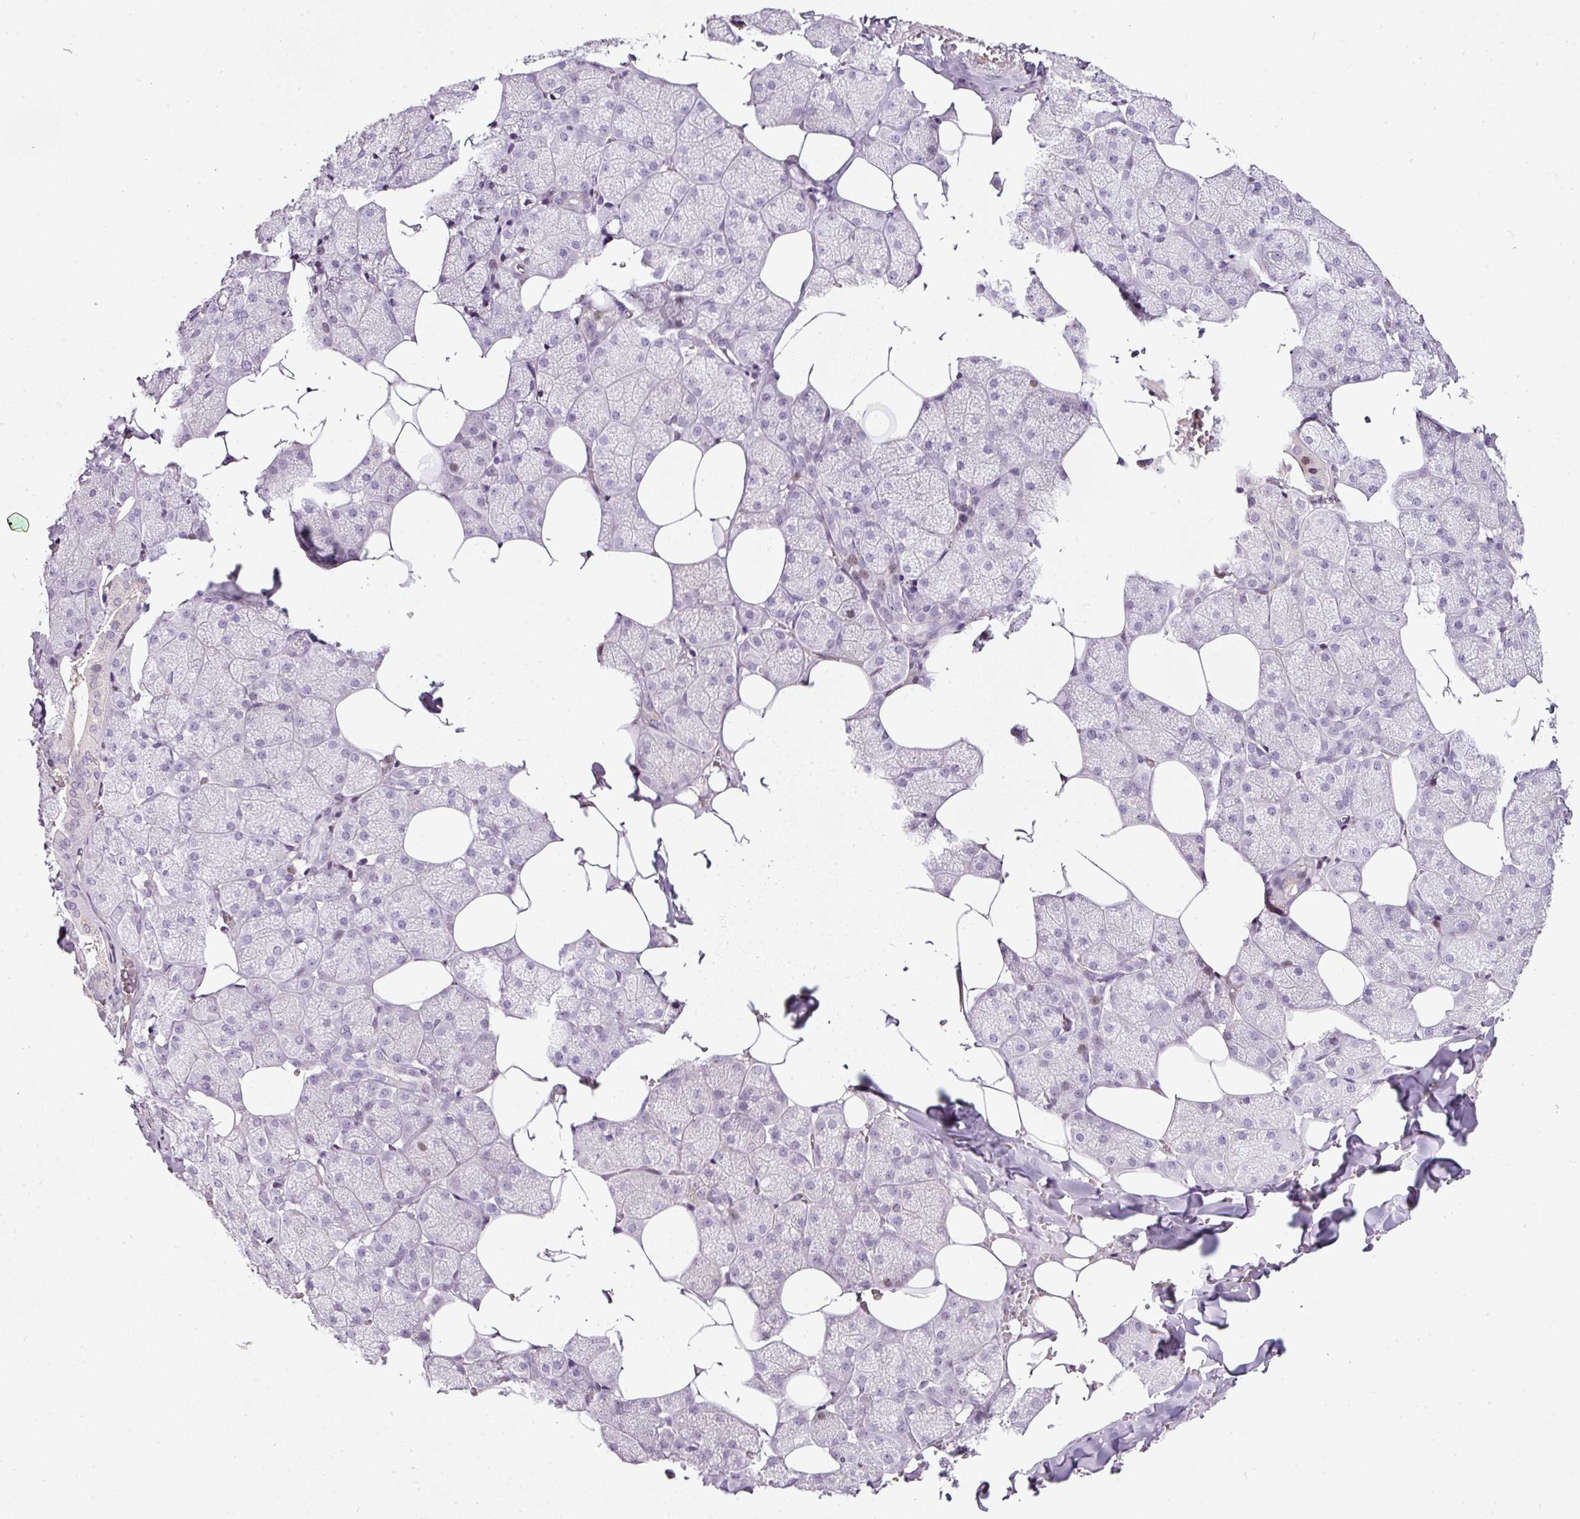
{"staining": {"intensity": "moderate", "quantity": "<25%", "location": "cytoplasmic/membranous"}, "tissue": "salivary gland", "cell_type": "Glandular cells", "image_type": "normal", "snomed": [{"axis": "morphology", "description": "Normal tissue, NOS"}, {"axis": "topography", "description": "Salivary gland"}, {"axis": "topography", "description": "Peripheral nerve tissue"}], "caption": "Immunohistochemical staining of benign salivary gland displays <25% levels of moderate cytoplasmic/membranous protein positivity in approximately <25% of glandular cells. The protein of interest is shown in brown color, while the nuclei are stained blue.", "gene": "SCNM1", "patient": {"sex": "male", "age": 38}}